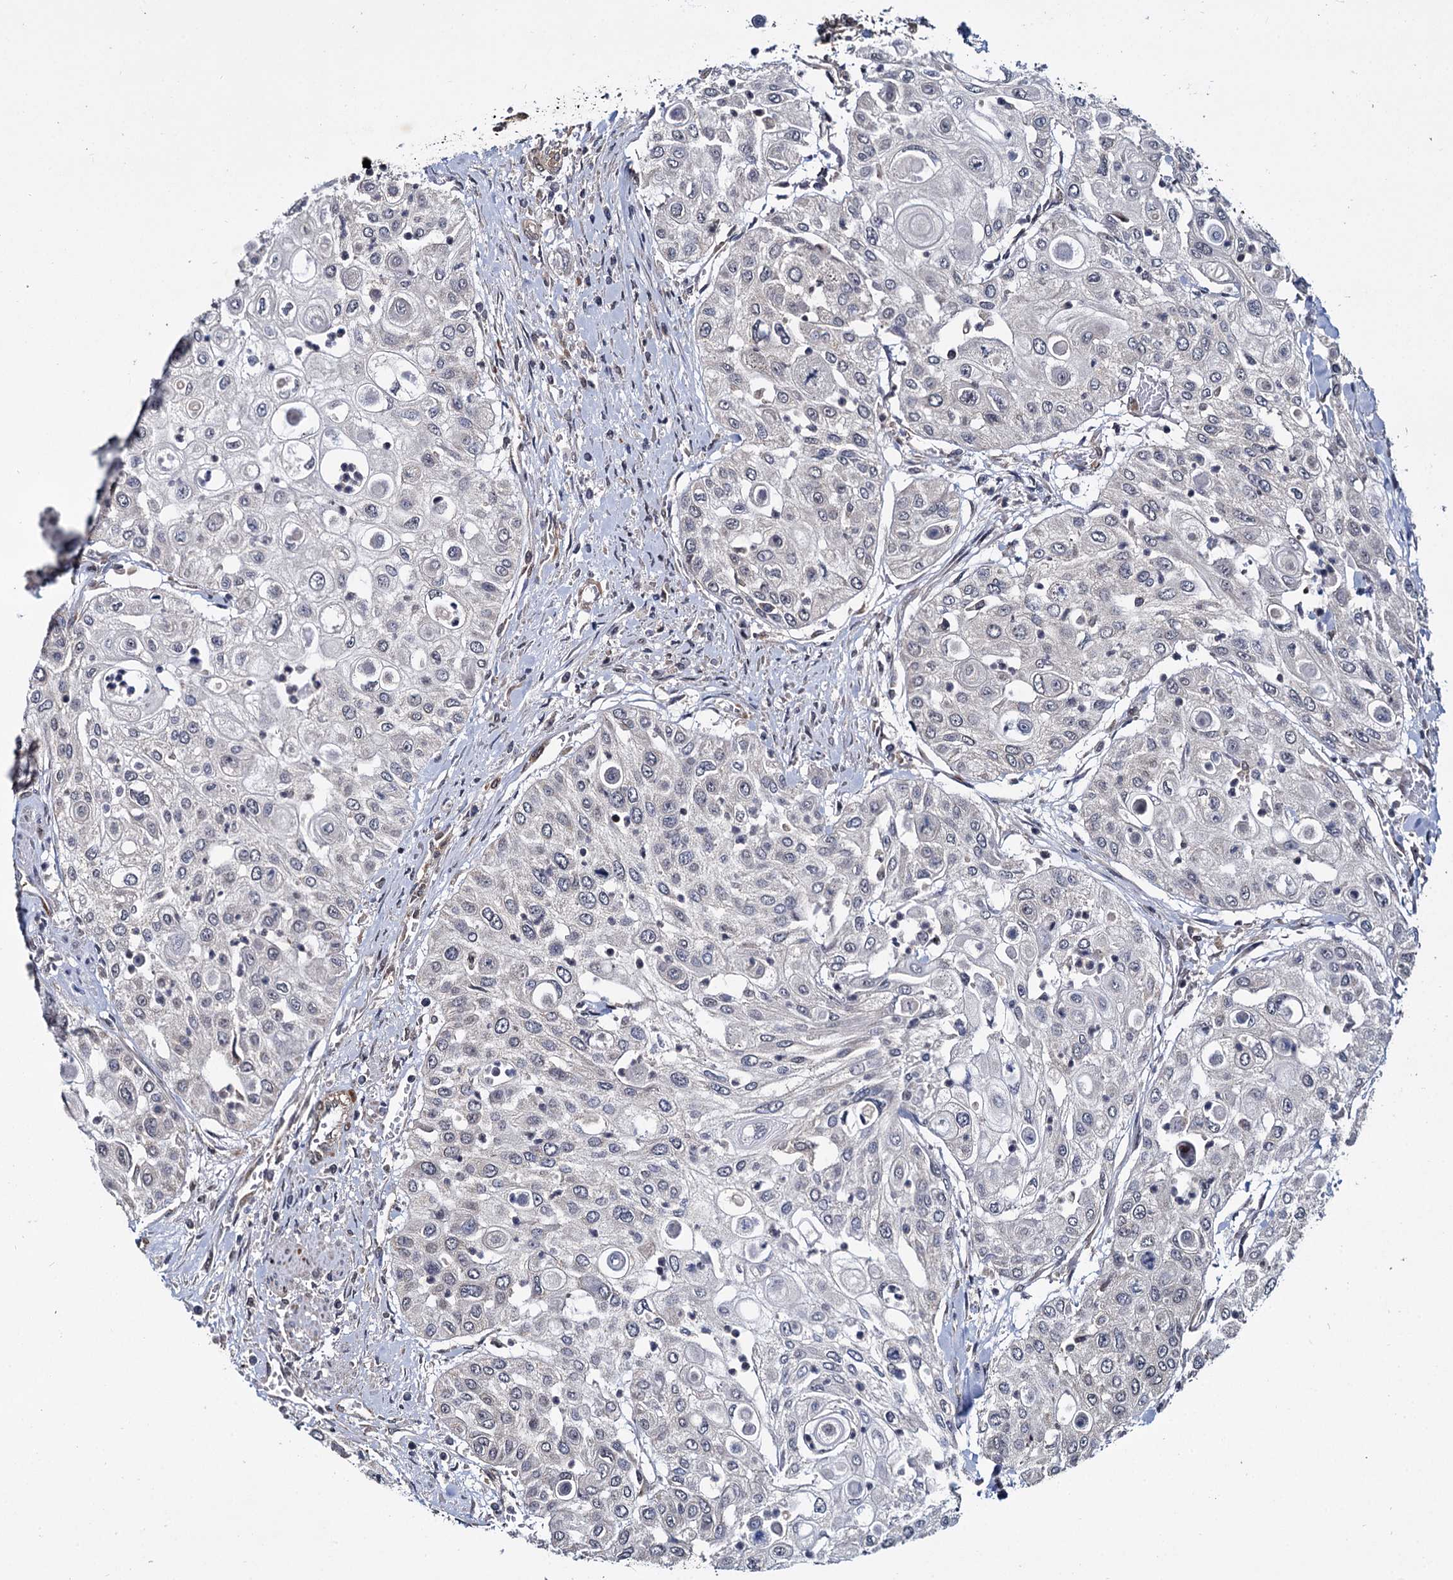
{"staining": {"intensity": "negative", "quantity": "none", "location": "none"}, "tissue": "urothelial cancer", "cell_type": "Tumor cells", "image_type": "cancer", "snomed": [{"axis": "morphology", "description": "Urothelial carcinoma, High grade"}, {"axis": "topography", "description": "Urinary bladder"}], "caption": "DAB immunohistochemical staining of urothelial carcinoma (high-grade) reveals no significant staining in tumor cells.", "gene": "ARHGAP42", "patient": {"sex": "female", "age": 79}}